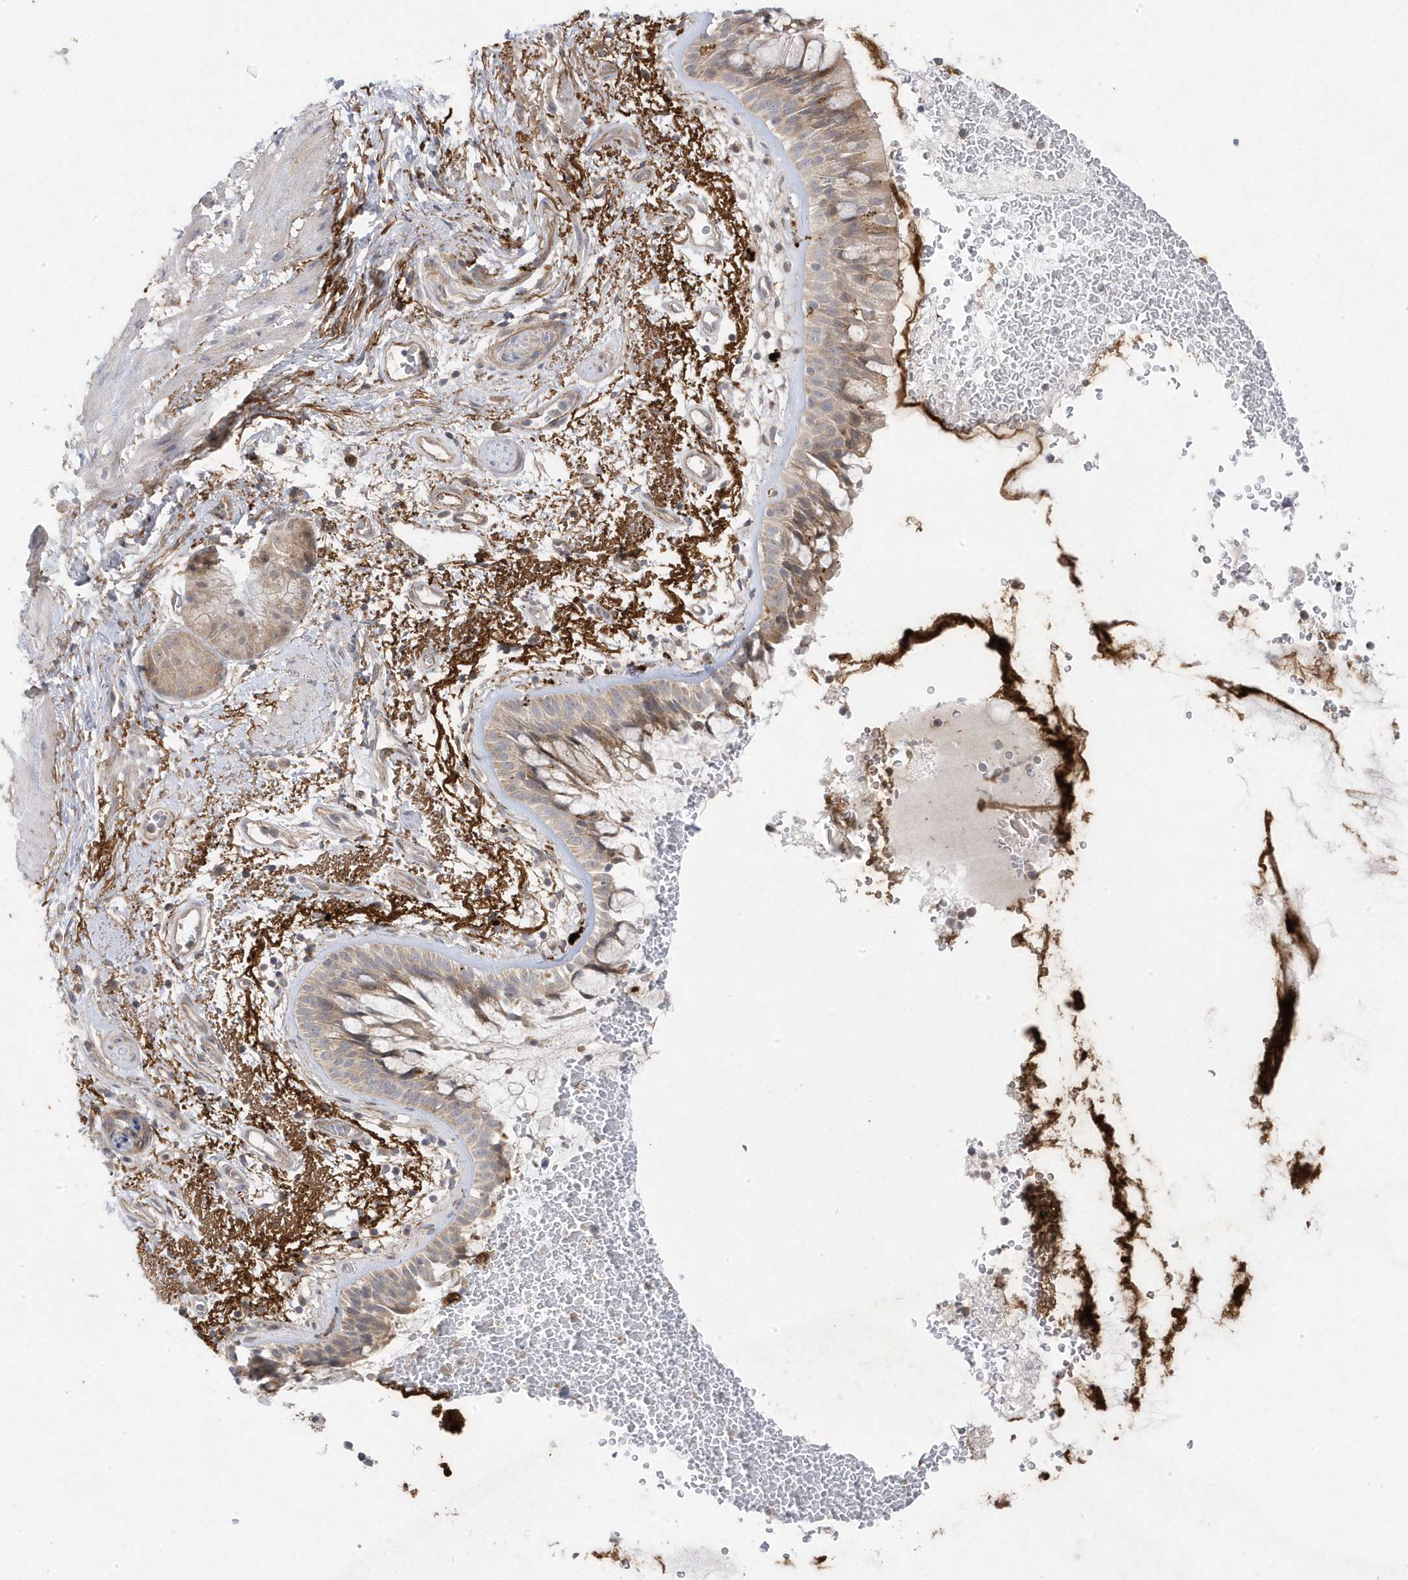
{"staining": {"intensity": "moderate", "quantity": ">75%", "location": "cytoplasmic/membranous"}, "tissue": "bronchus", "cell_type": "Respiratory epithelial cells", "image_type": "normal", "snomed": [{"axis": "morphology", "description": "Normal tissue, NOS"}, {"axis": "morphology", "description": "Squamous cell carcinoma, NOS"}, {"axis": "topography", "description": "Lymph node"}, {"axis": "topography", "description": "Bronchus"}, {"axis": "topography", "description": "Lung"}], "caption": "Moderate cytoplasmic/membranous positivity is seen in about >75% of respiratory epithelial cells in unremarkable bronchus.", "gene": "ANAPC1", "patient": {"sex": "male", "age": 66}}